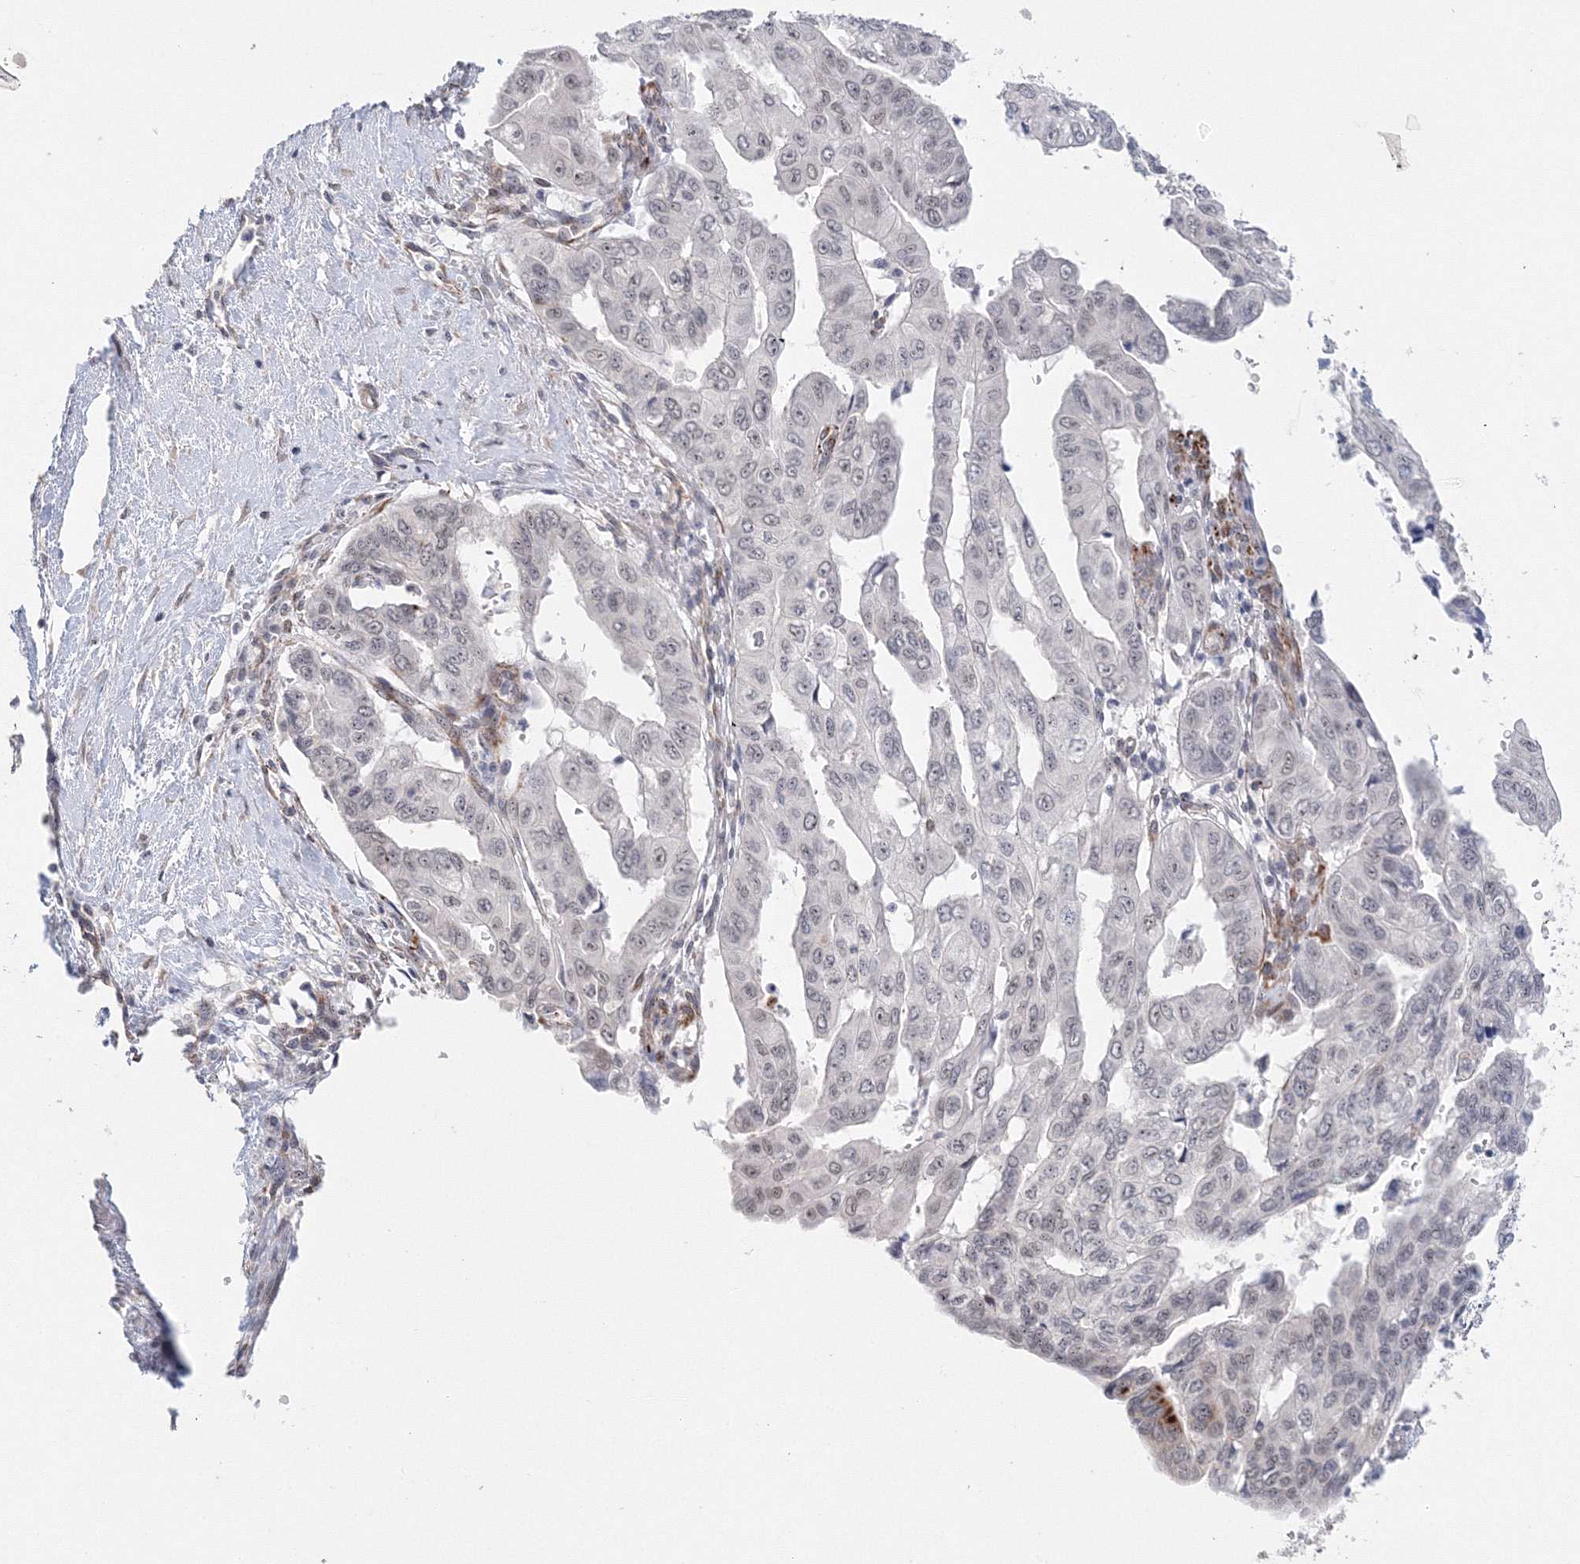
{"staining": {"intensity": "moderate", "quantity": "<25%", "location": "nuclear"}, "tissue": "pancreatic cancer", "cell_type": "Tumor cells", "image_type": "cancer", "snomed": [{"axis": "morphology", "description": "Adenocarcinoma, NOS"}, {"axis": "topography", "description": "Pancreas"}], "caption": "Immunohistochemistry (IHC) (DAB) staining of pancreatic cancer displays moderate nuclear protein staining in approximately <25% of tumor cells.", "gene": "SIRT7", "patient": {"sex": "male", "age": 51}}